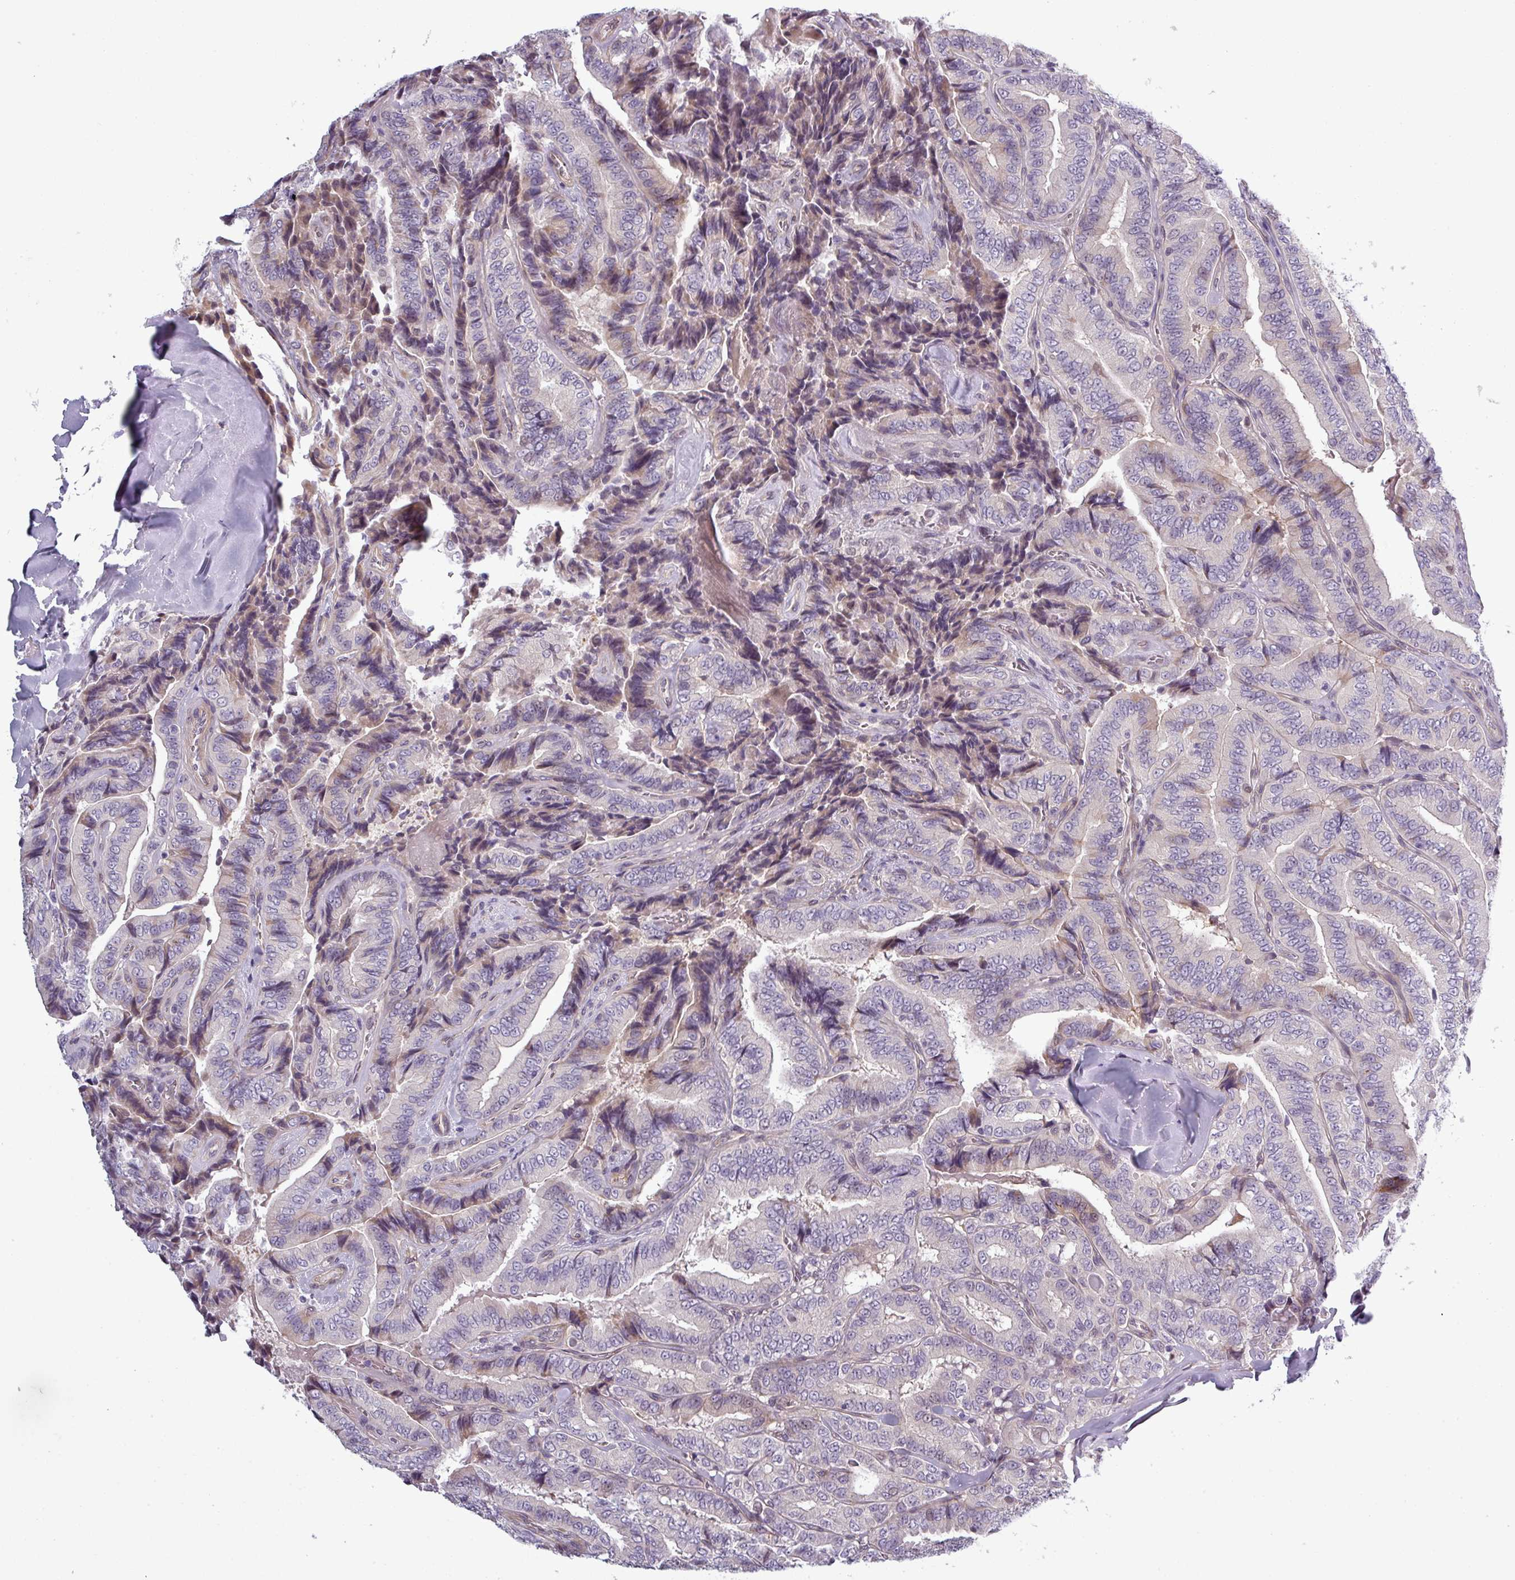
{"staining": {"intensity": "moderate", "quantity": "<25%", "location": "cytoplasmic/membranous"}, "tissue": "thyroid cancer", "cell_type": "Tumor cells", "image_type": "cancer", "snomed": [{"axis": "morphology", "description": "Papillary adenocarcinoma, NOS"}, {"axis": "topography", "description": "Thyroid gland"}], "caption": "This is a histology image of IHC staining of papillary adenocarcinoma (thyroid), which shows moderate staining in the cytoplasmic/membranous of tumor cells.", "gene": "PRAMEF12", "patient": {"sex": "male", "age": 61}}